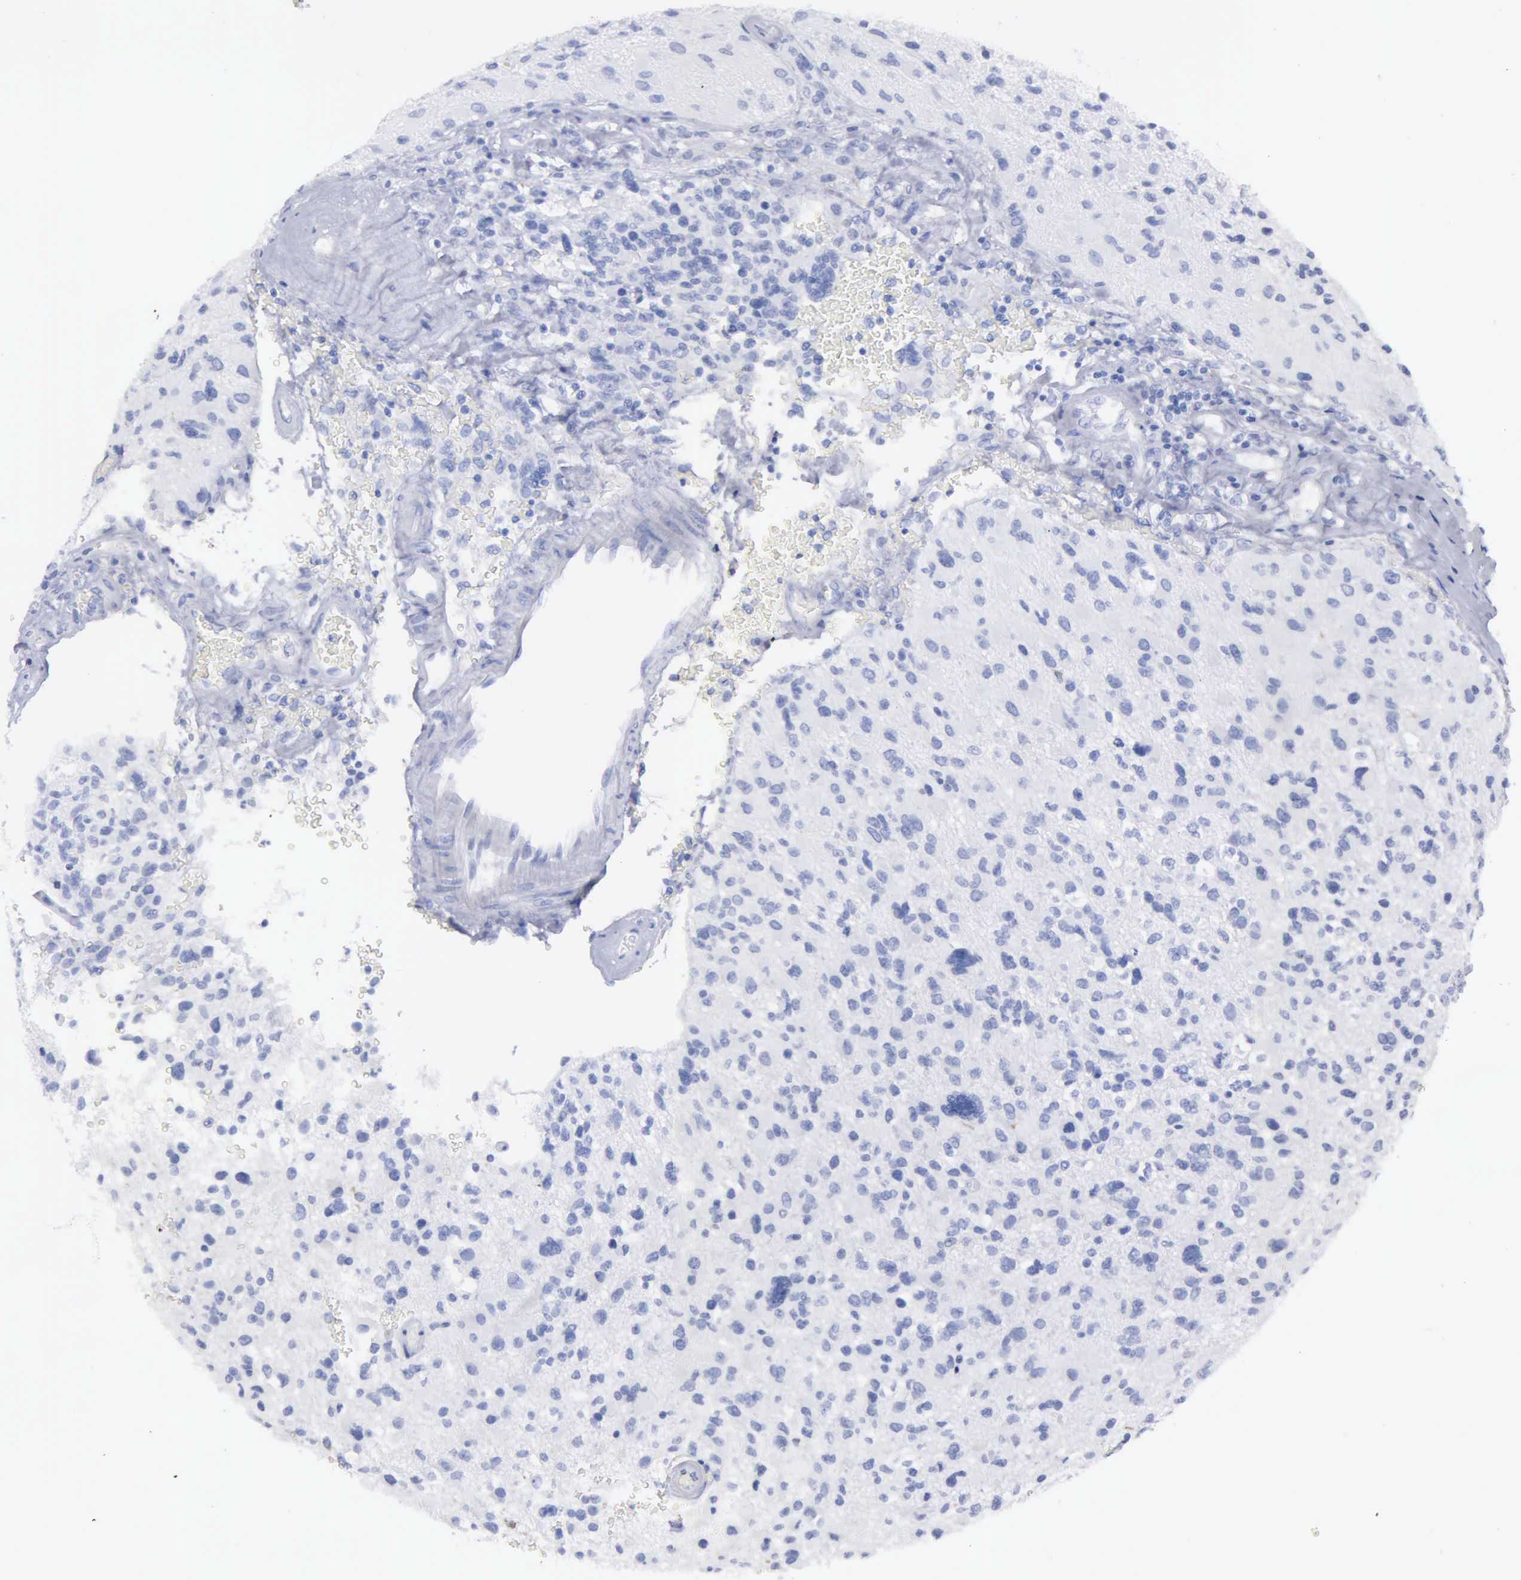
{"staining": {"intensity": "negative", "quantity": "none", "location": "none"}, "tissue": "glioma", "cell_type": "Tumor cells", "image_type": "cancer", "snomed": [{"axis": "morphology", "description": "Glioma, malignant, High grade"}, {"axis": "topography", "description": "Brain"}], "caption": "Tumor cells are negative for protein expression in human glioma. Brightfield microscopy of immunohistochemistry (IHC) stained with DAB (brown) and hematoxylin (blue), captured at high magnification.", "gene": "CYP19A1", "patient": {"sex": "male", "age": 69}}